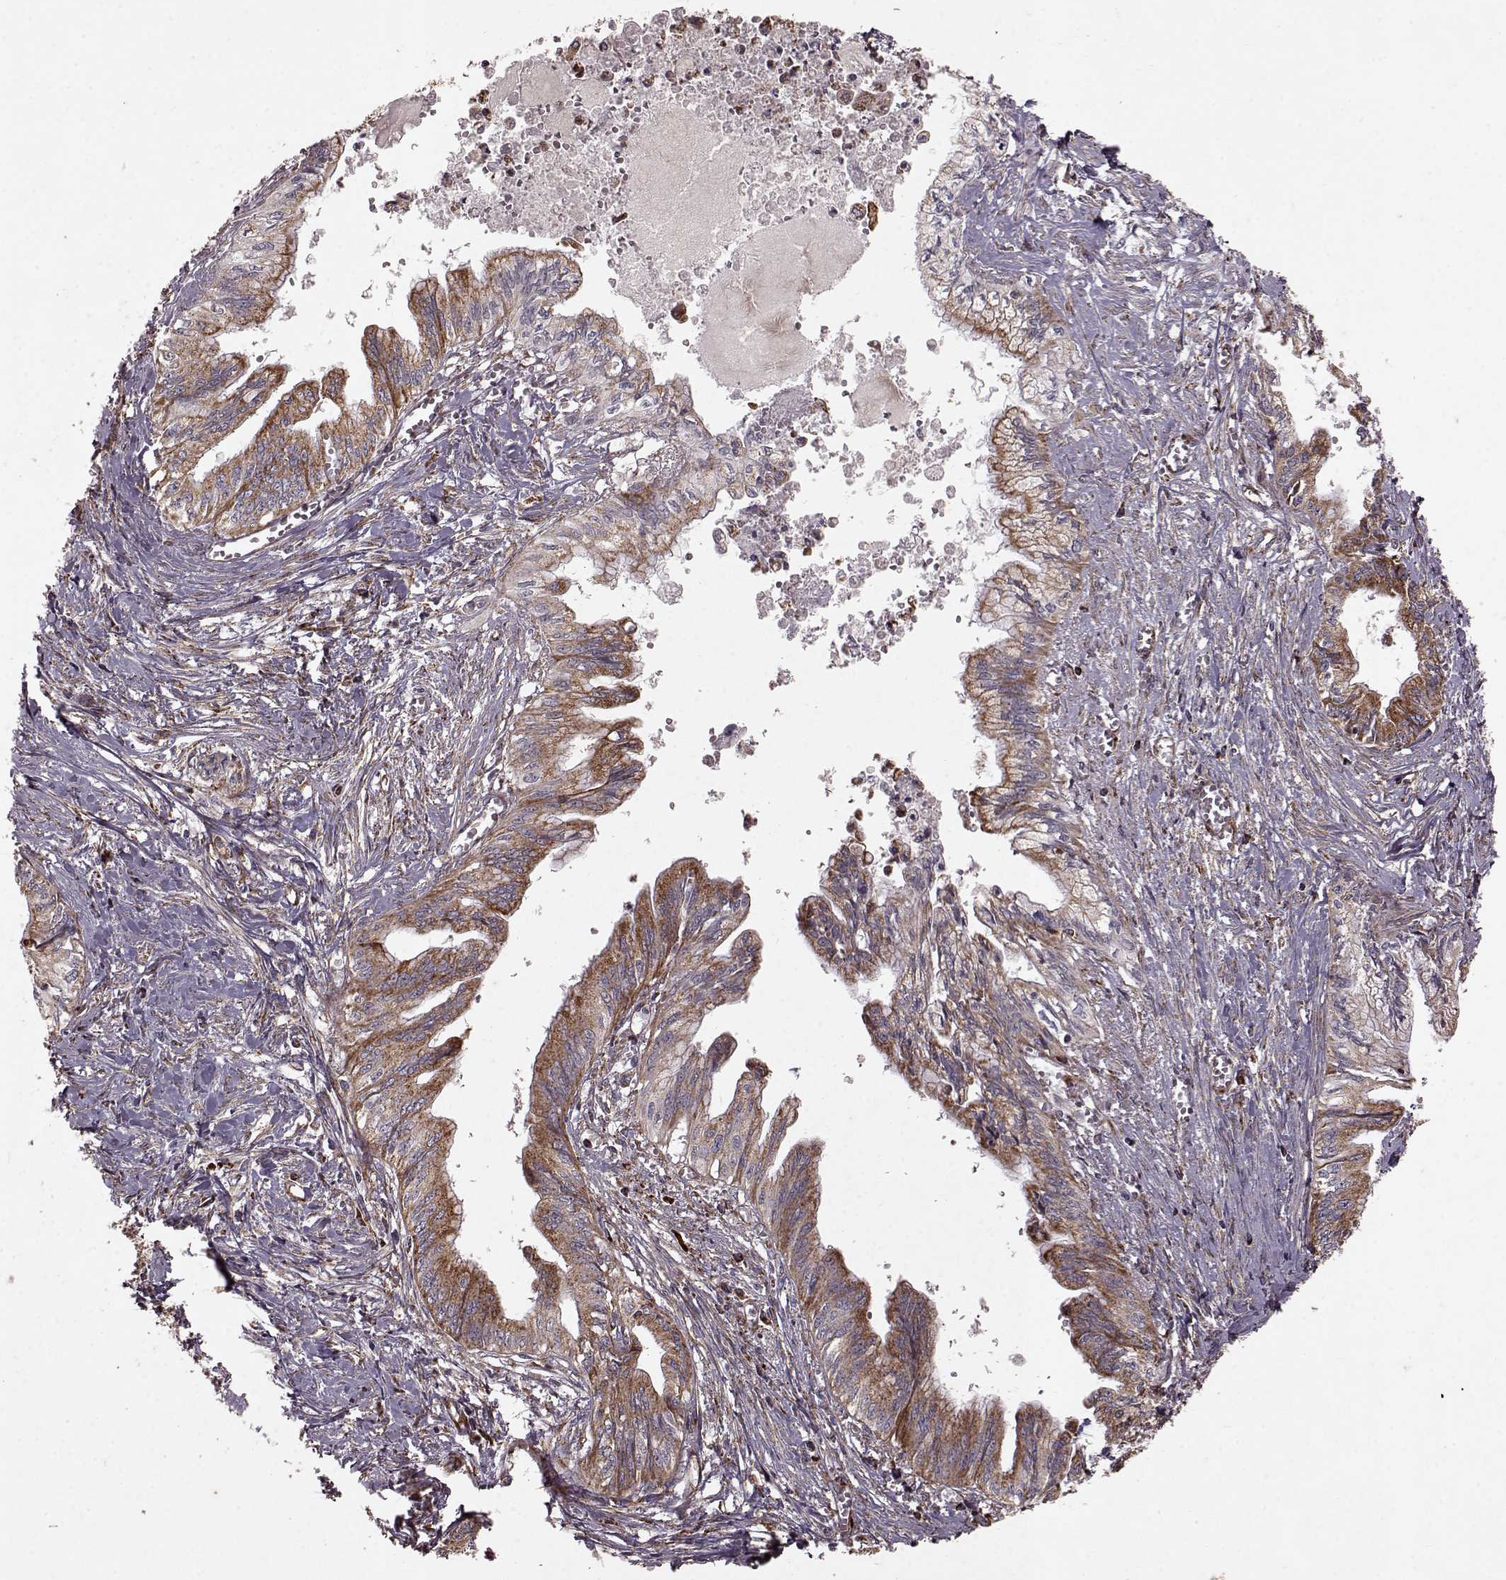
{"staining": {"intensity": "moderate", "quantity": ">75%", "location": "cytoplasmic/membranous"}, "tissue": "pancreatic cancer", "cell_type": "Tumor cells", "image_type": "cancer", "snomed": [{"axis": "morphology", "description": "Adenocarcinoma, NOS"}, {"axis": "topography", "description": "Pancreas"}], "caption": "A brown stain highlights moderate cytoplasmic/membranous staining of a protein in pancreatic adenocarcinoma tumor cells.", "gene": "FXN", "patient": {"sex": "female", "age": 61}}